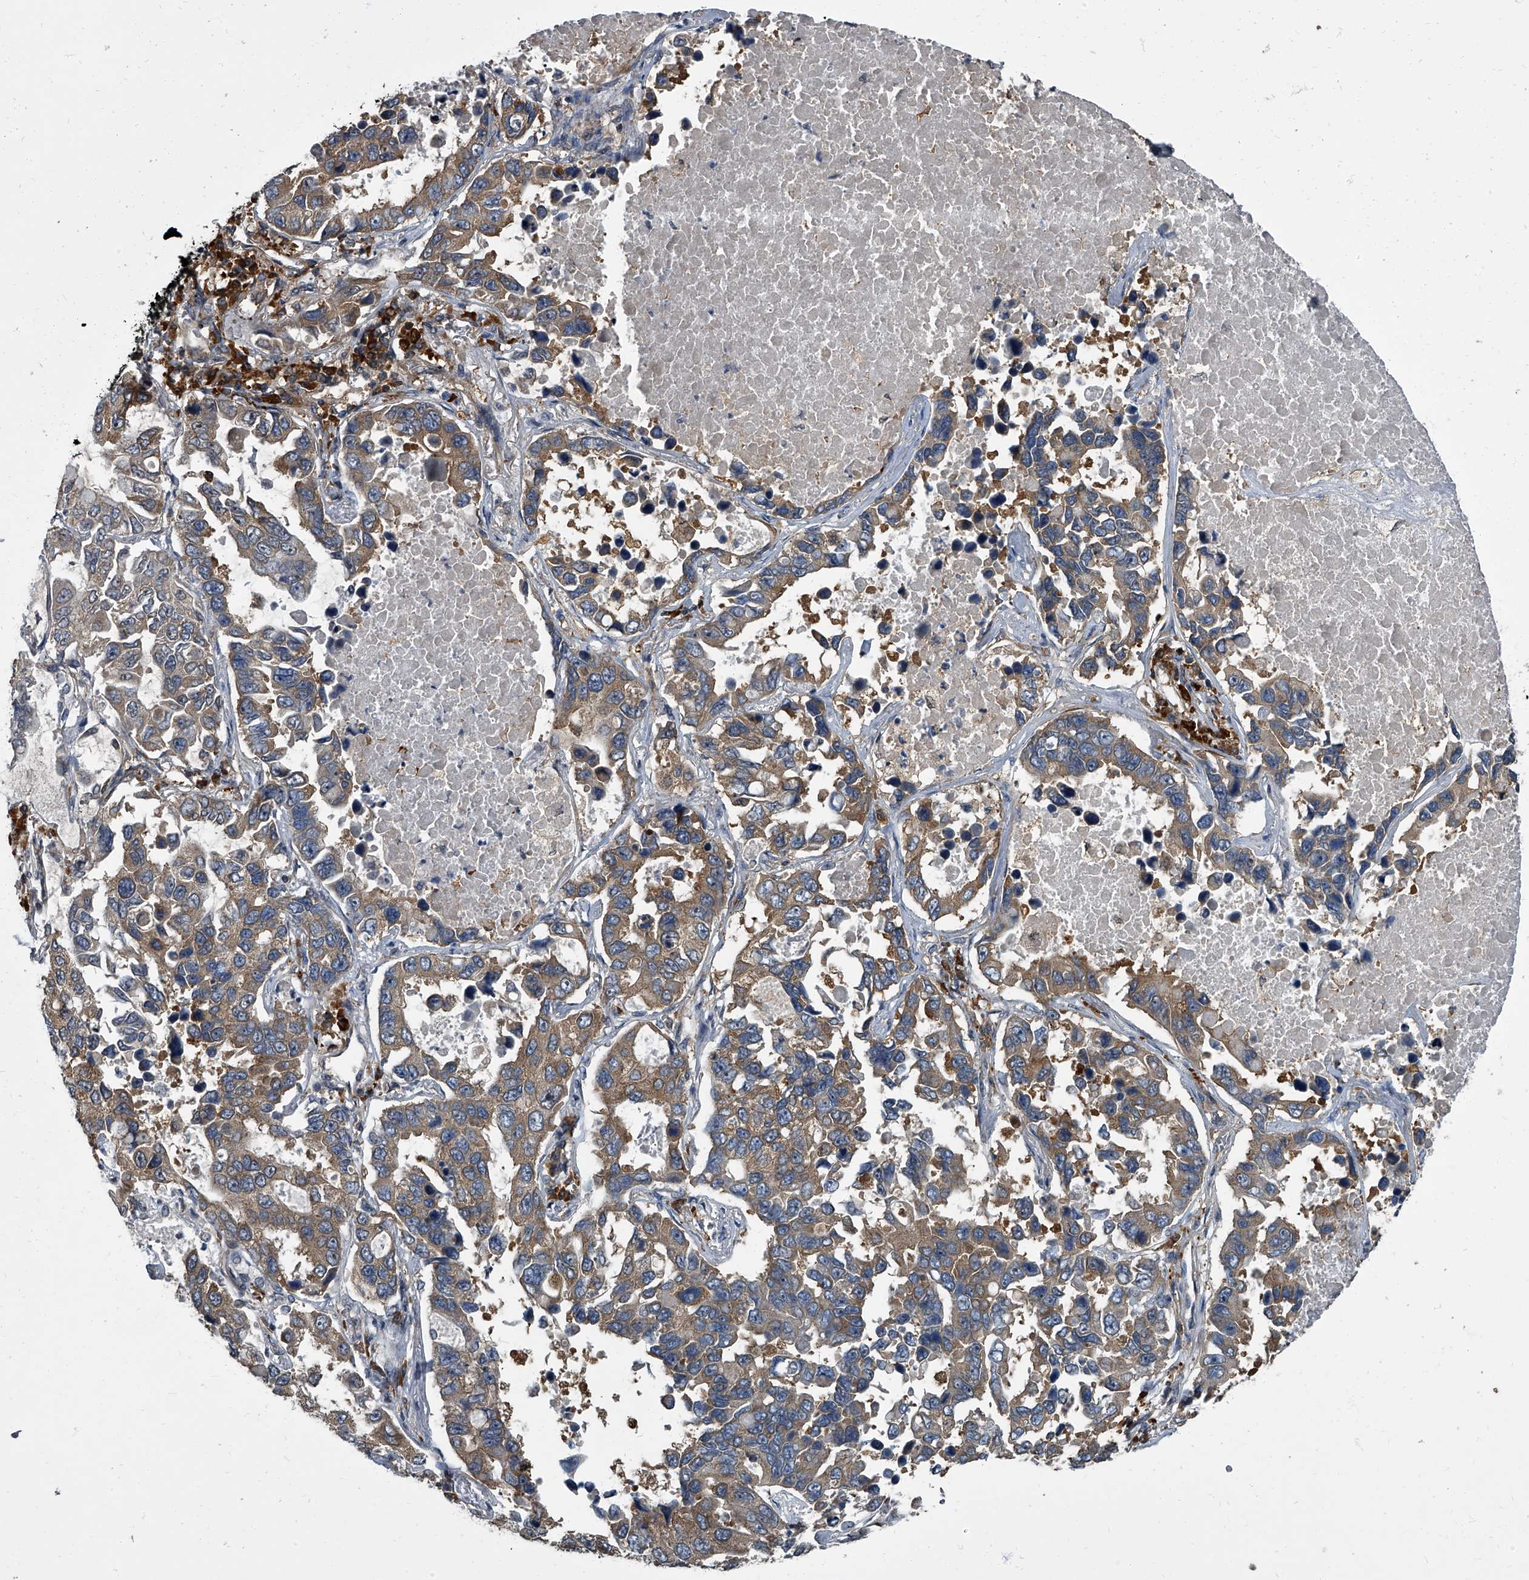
{"staining": {"intensity": "moderate", "quantity": "25%-75%", "location": "cytoplasmic/membranous"}, "tissue": "lung cancer", "cell_type": "Tumor cells", "image_type": "cancer", "snomed": [{"axis": "morphology", "description": "Adenocarcinoma, NOS"}, {"axis": "topography", "description": "Lung"}], "caption": "The histopathology image exhibits staining of adenocarcinoma (lung), revealing moderate cytoplasmic/membranous protein expression (brown color) within tumor cells.", "gene": "CDV3", "patient": {"sex": "male", "age": 64}}